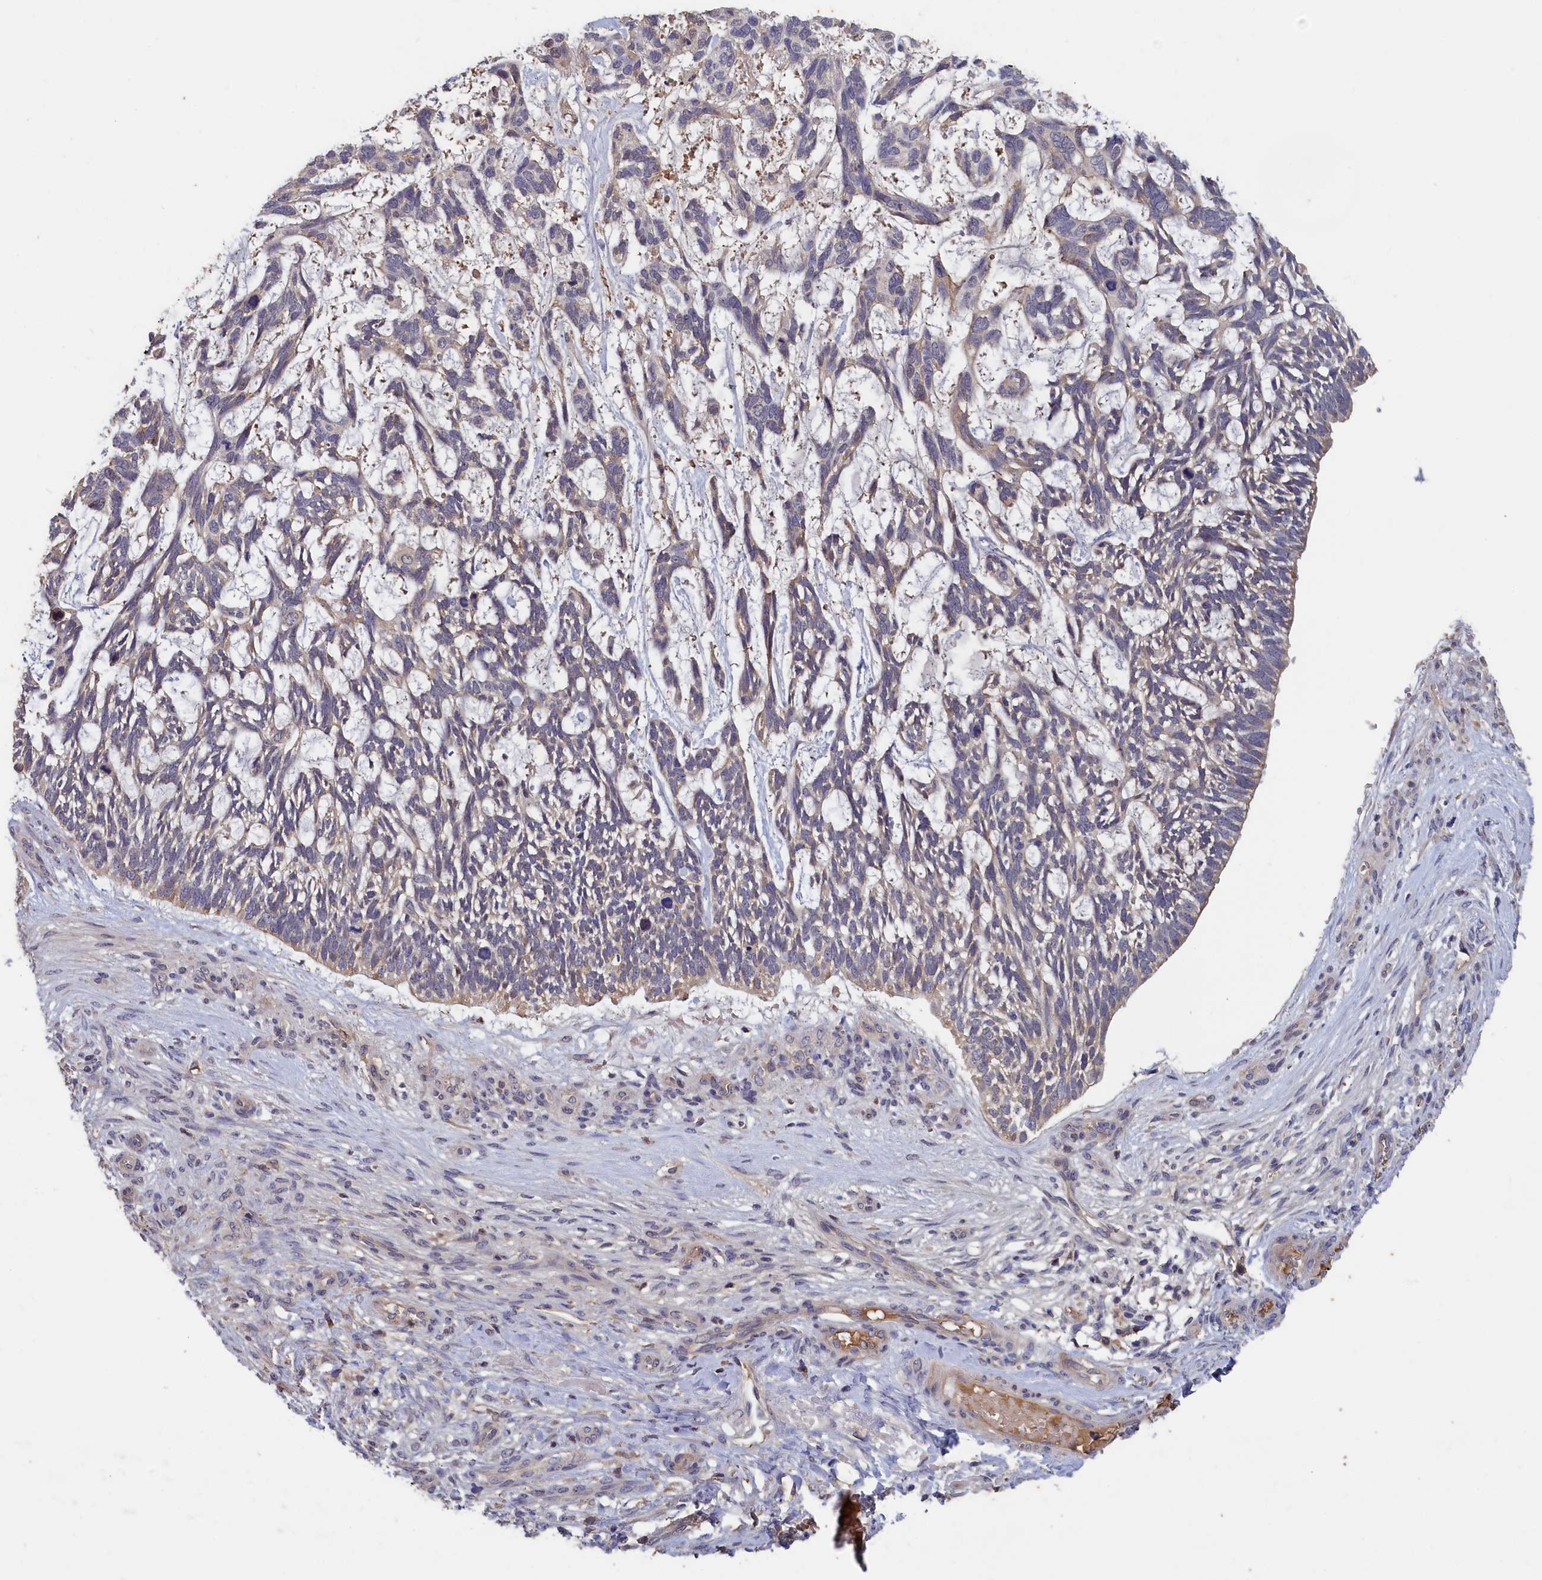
{"staining": {"intensity": "weak", "quantity": "<25%", "location": "cytoplasmic/membranous"}, "tissue": "skin cancer", "cell_type": "Tumor cells", "image_type": "cancer", "snomed": [{"axis": "morphology", "description": "Basal cell carcinoma"}, {"axis": "topography", "description": "Skin"}], "caption": "An image of skin basal cell carcinoma stained for a protein displays no brown staining in tumor cells.", "gene": "CELF5", "patient": {"sex": "male", "age": 88}}